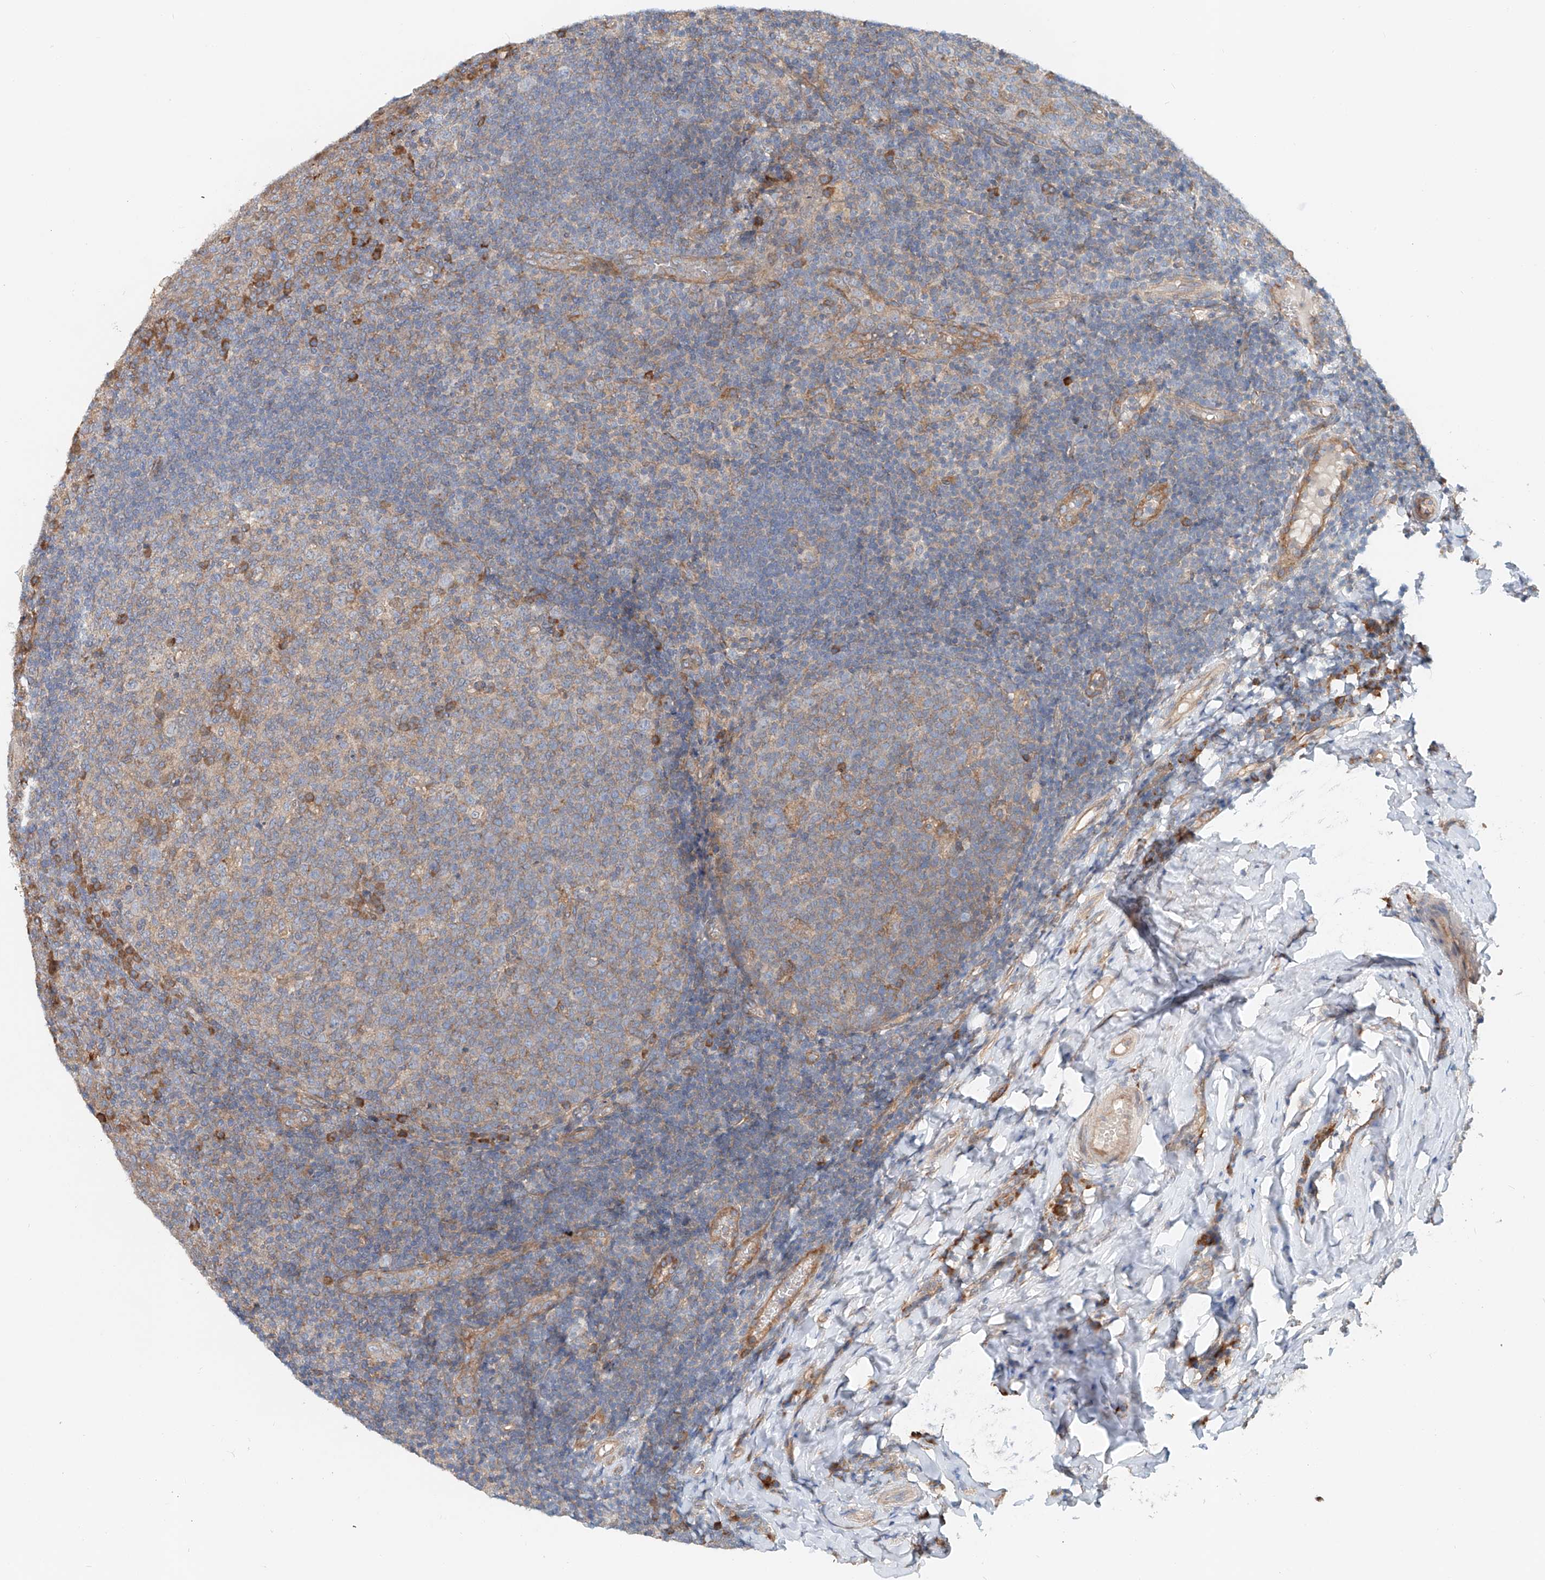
{"staining": {"intensity": "moderate", "quantity": "<25%", "location": "cytoplasmic/membranous"}, "tissue": "tonsil", "cell_type": "Germinal center cells", "image_type": "normal", "snomed": [{"axis": "morphology", "description": "Normal tissue, NOS"}, {"axis": "topography", "description": "Tonsil"}], "caption": "Human tonsil stained for a protein (brown) reveals moderate cytoplasmic/membranous positive staining in approximately <25% of germinal center cells.", "gene": "SNAP29", "patient": {"sex": "female", "age": 19}}